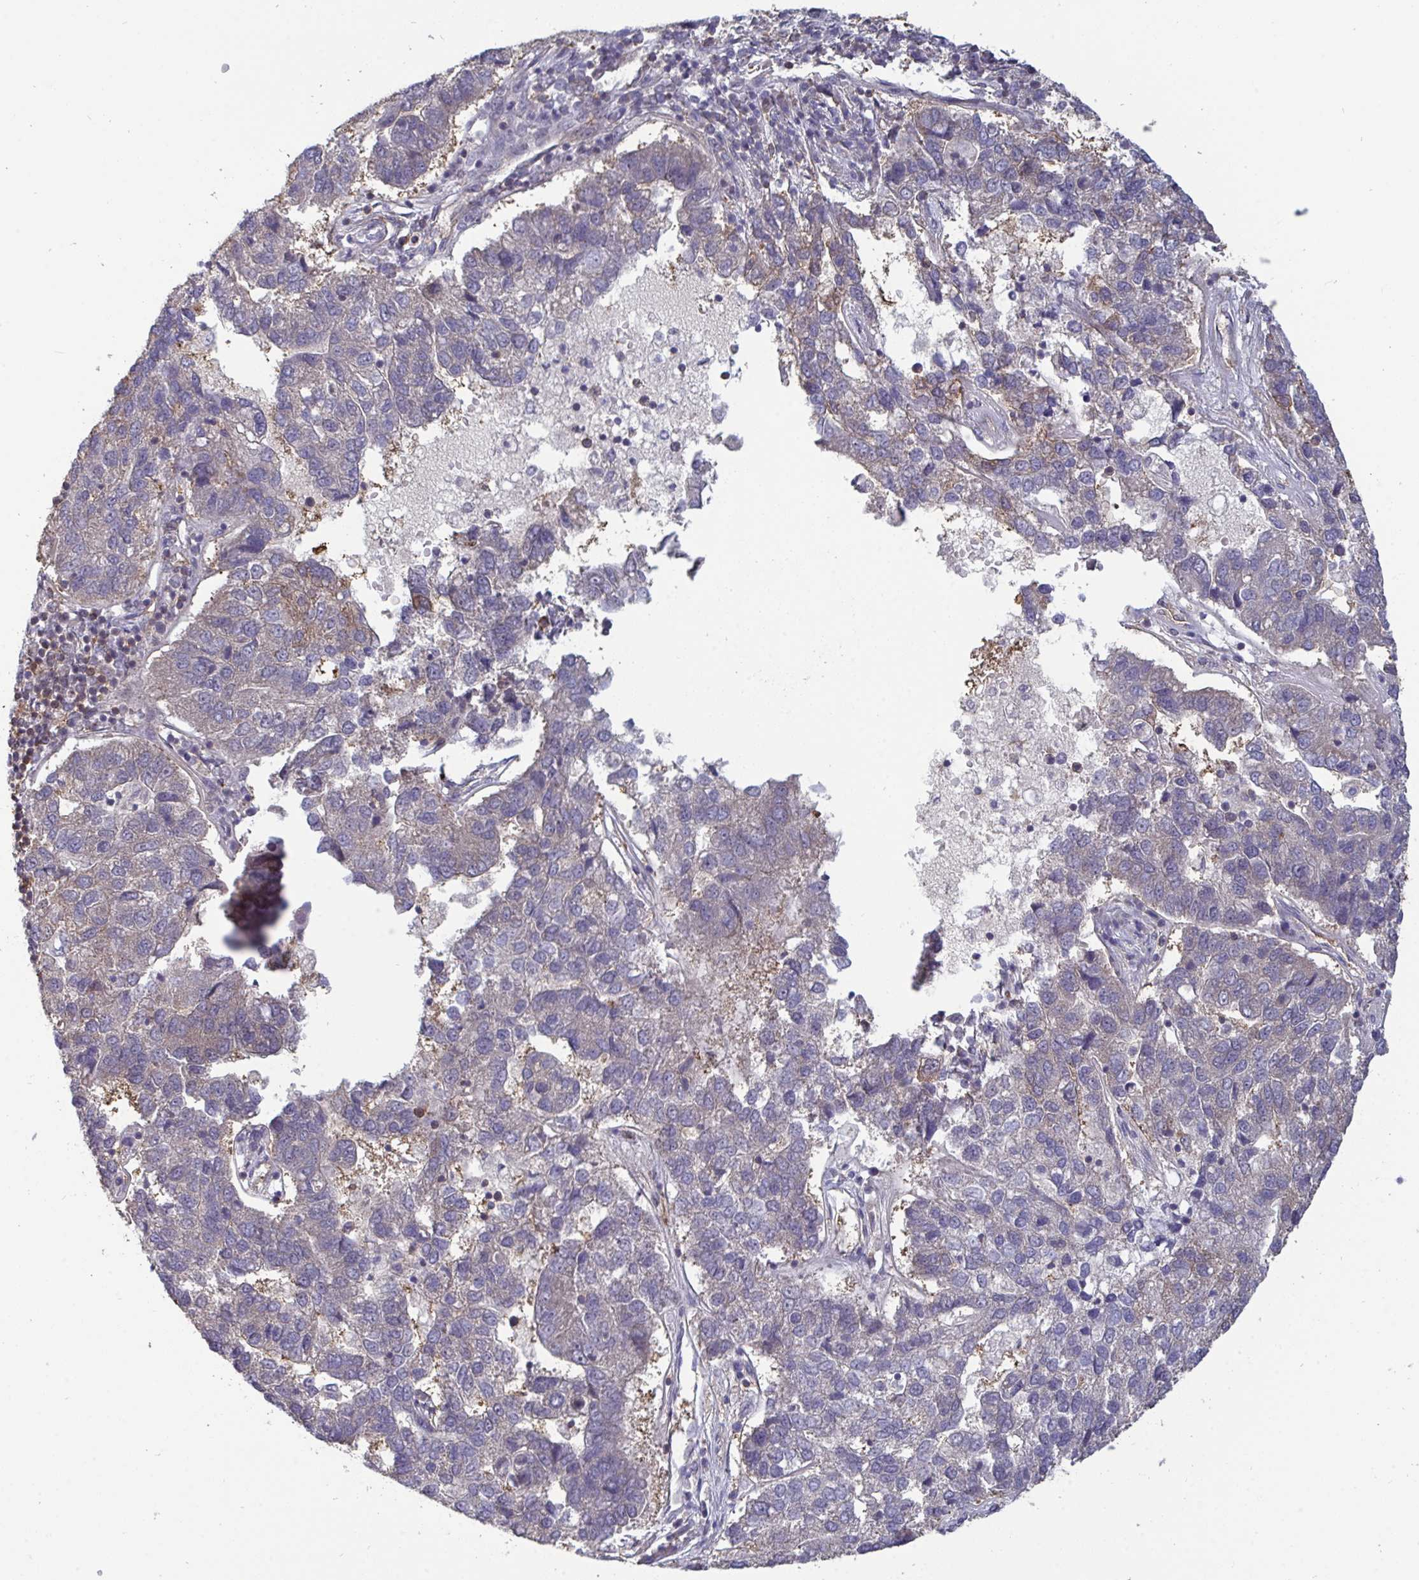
{"staining": {"intensity": "negative", "quantity": "none", "location": "none"}, "tissue": "pancreatic cancer", "cell_type": "Tumor cells", "image_type": "cancer", "snomed": [{"axis": "morphology", "description": "Adenocarcinoma, NOS"}, {"axis": "topography", "description": "Pancreas"}], "caption": "Adenocarcinoma (pancreatic) stained for a protein using immunohistochemistry (IHC) displays no staining tumor cells.", "gene": "ISCU", "patient": {"sex": "female", "age": 61}}